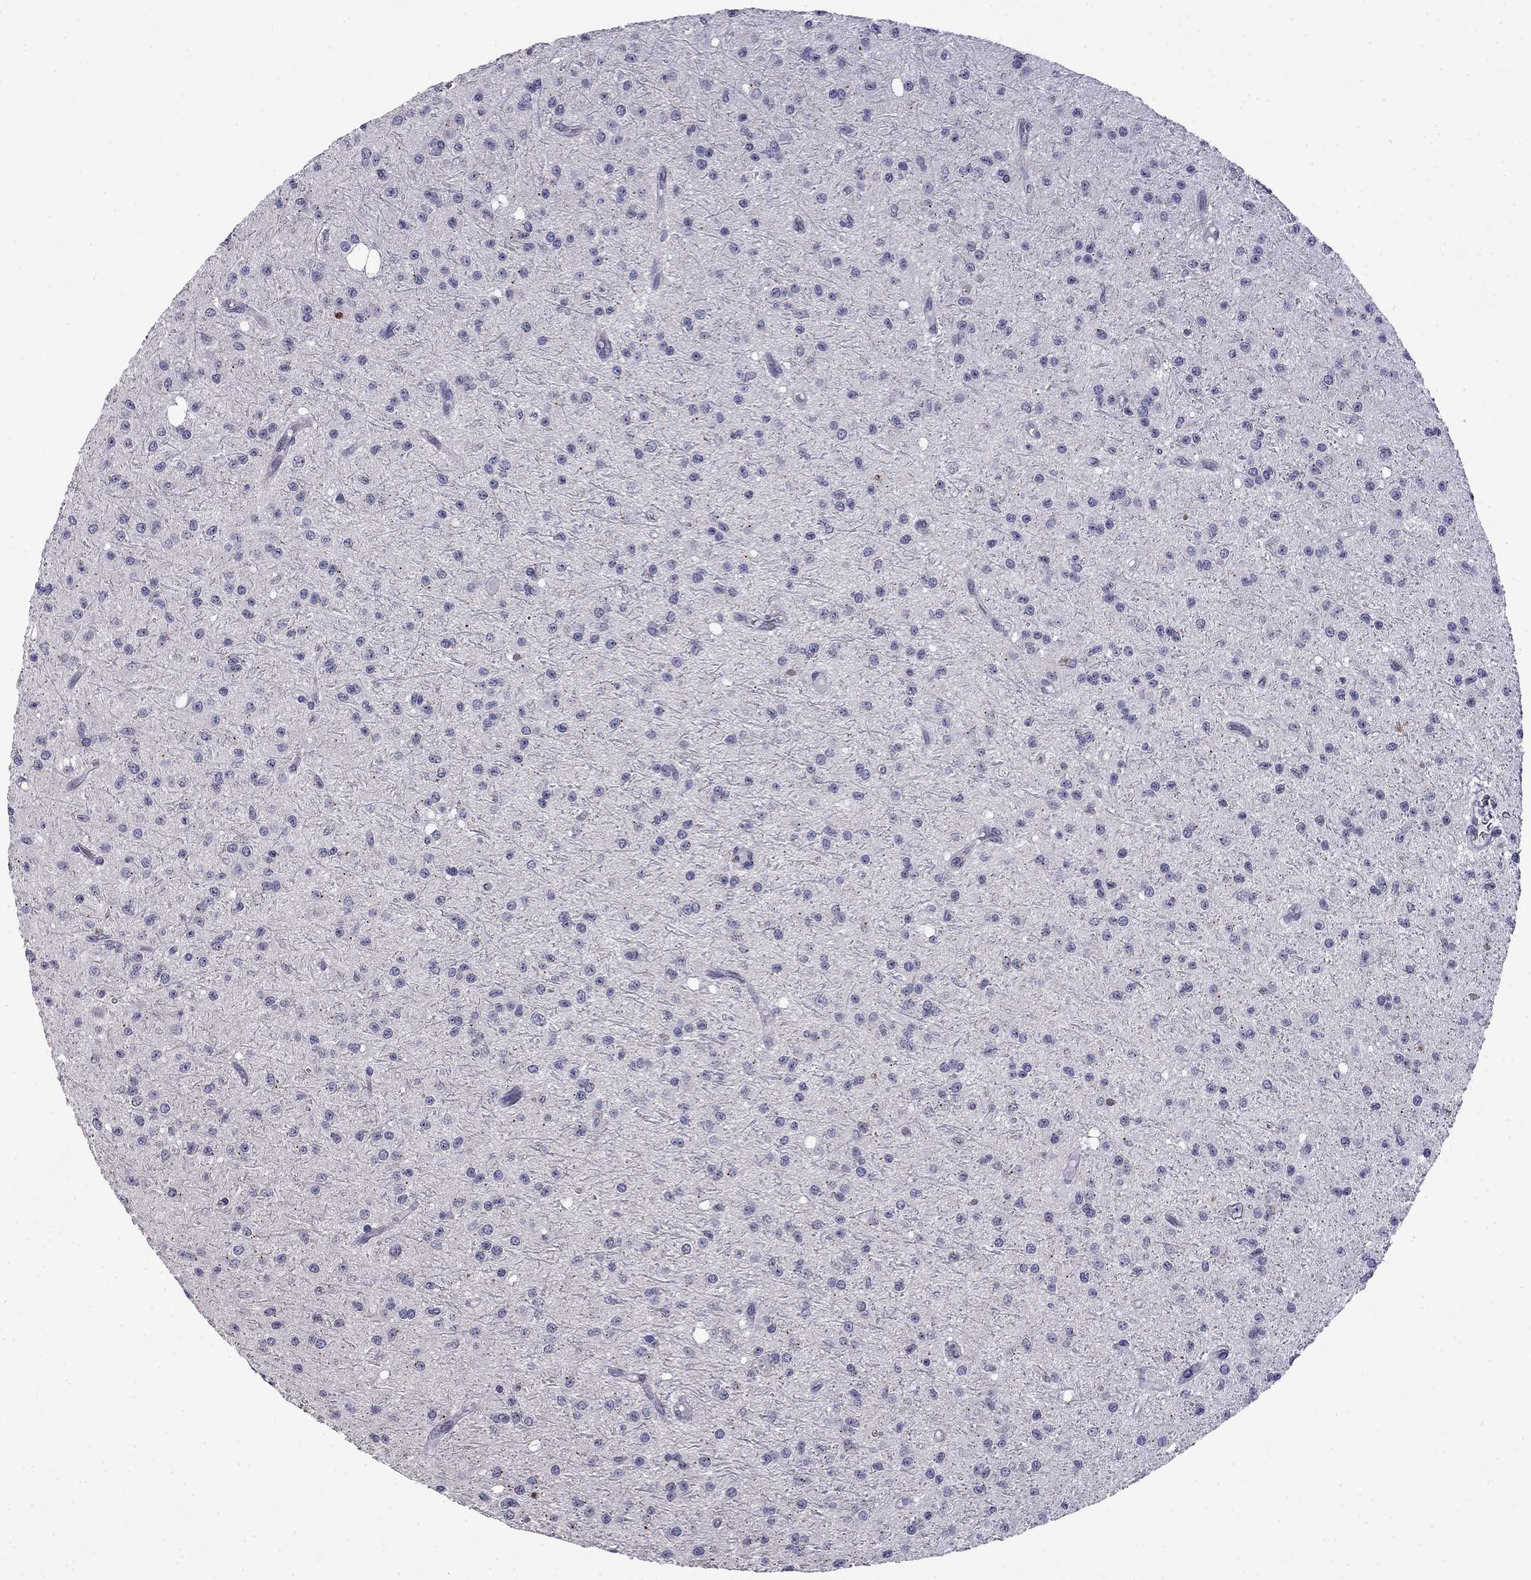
{"staining": {"intensity": "negative", "quantity": "none", "location": "none"}, "tissue": "glioma", "cell_type": "Tumor cells", "image_type": "cancer", "snomed": [{"axis": "morphology", "description": "Glioma, malignant, Low grade"}, {"axis": "topography", "description": "Brain"}], "caption": "Protein analysis of glioma displays no significant expression in tumor cells.", "gene": "PRR18", "patient": {"sex": "male", "age": 27}}